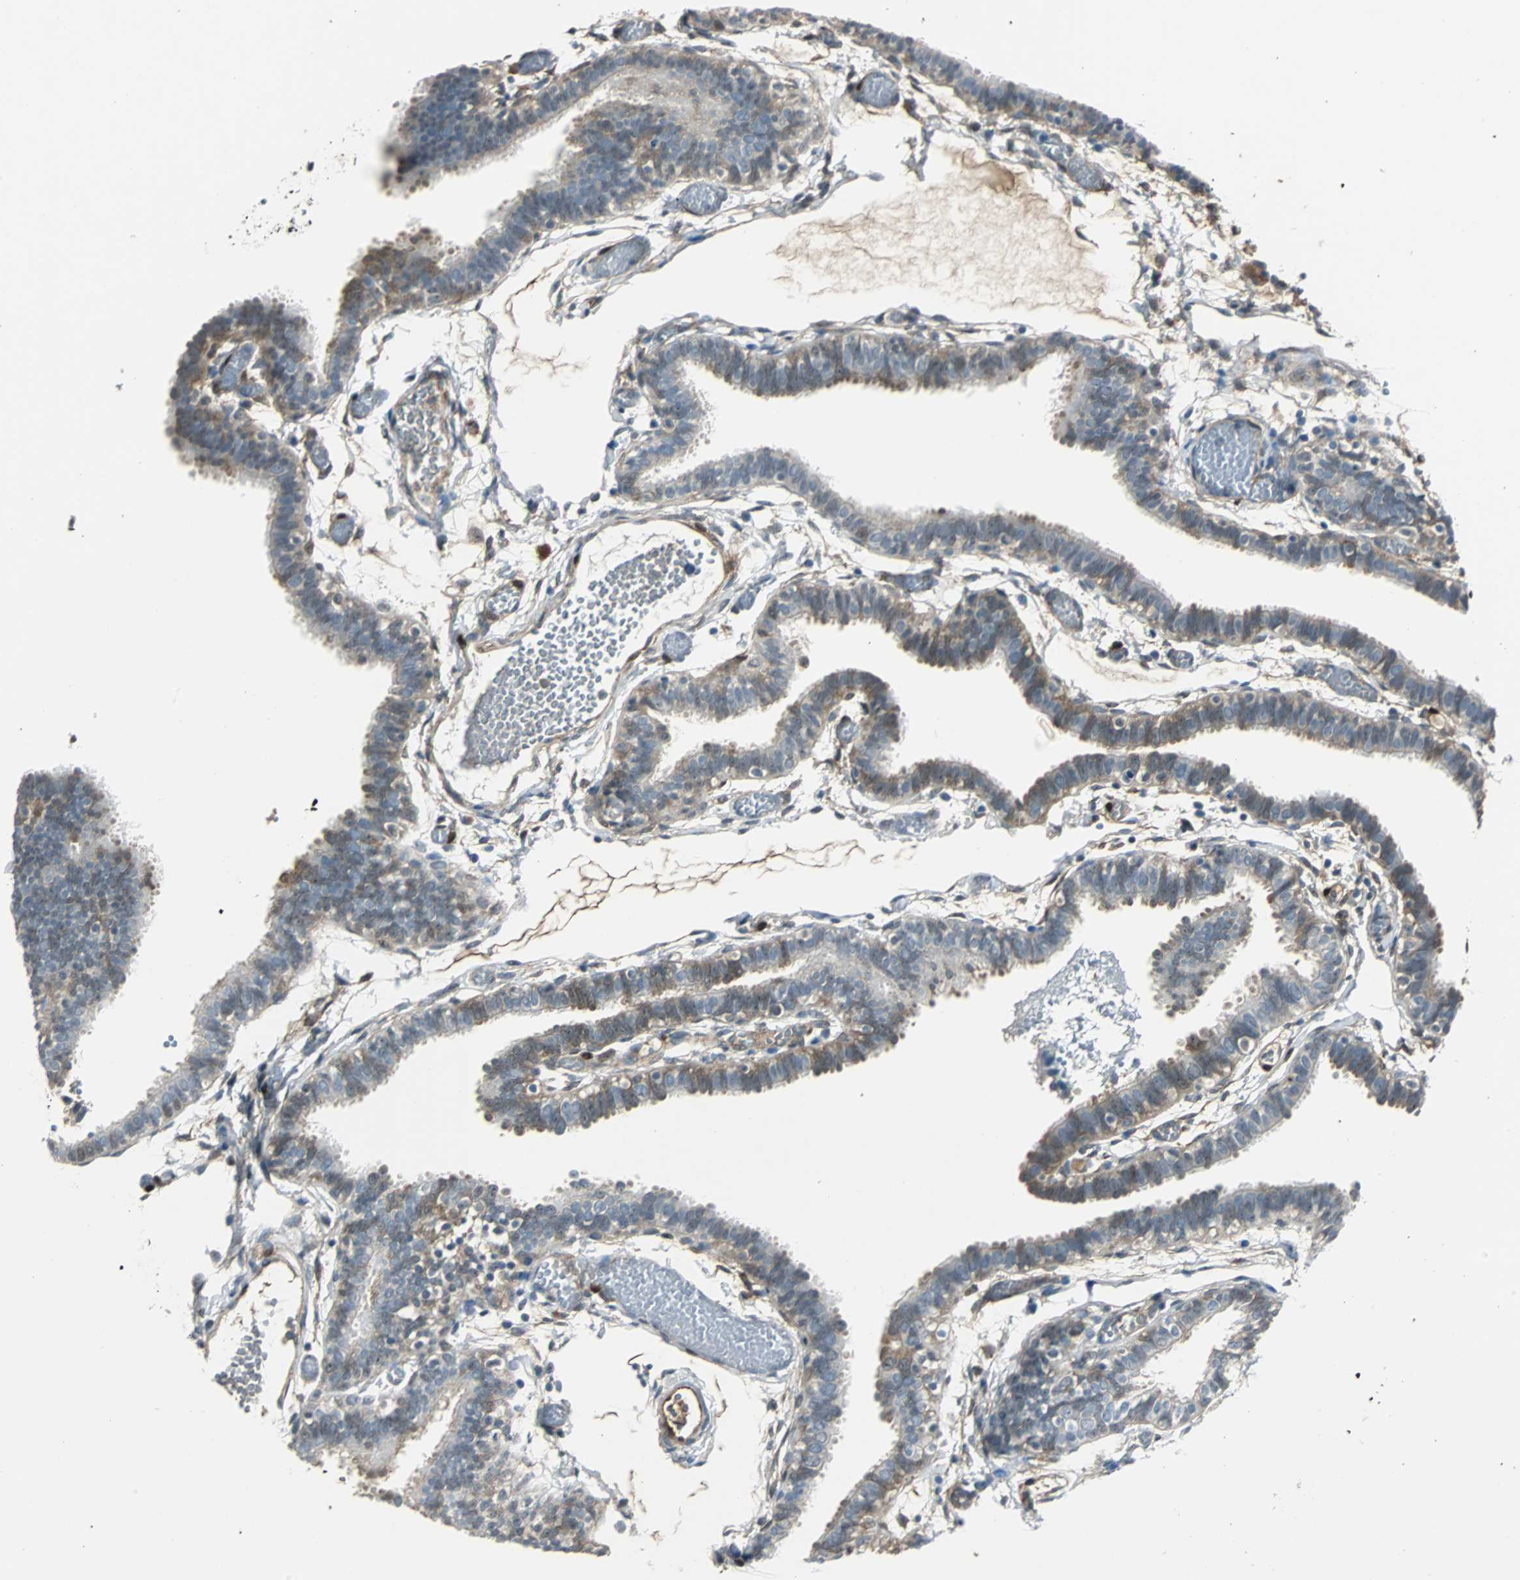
{"staining": {"intensity": "moderate", "quantity": "<25%", "location": "cytoplasmic/membranous"}, "tissue": "fallopian tube", "cell_type": "Glandular cells", "image_type": "normal", "snomed": [{"axis": "morphology", "description": "Normal tissue, NOS"}, {"axis": "topography", "description": "Fallopian tube"}], "caption": "A high-resolution image shows immunohistochemistry (IHC) staining of unremarkable fallopian tube, which exhibits moderate cytoplasmic/membranous staining in approximately <25% of glandular cells.", "gene": "FHL2", "patient": {"sex": "female", "age": 29}}